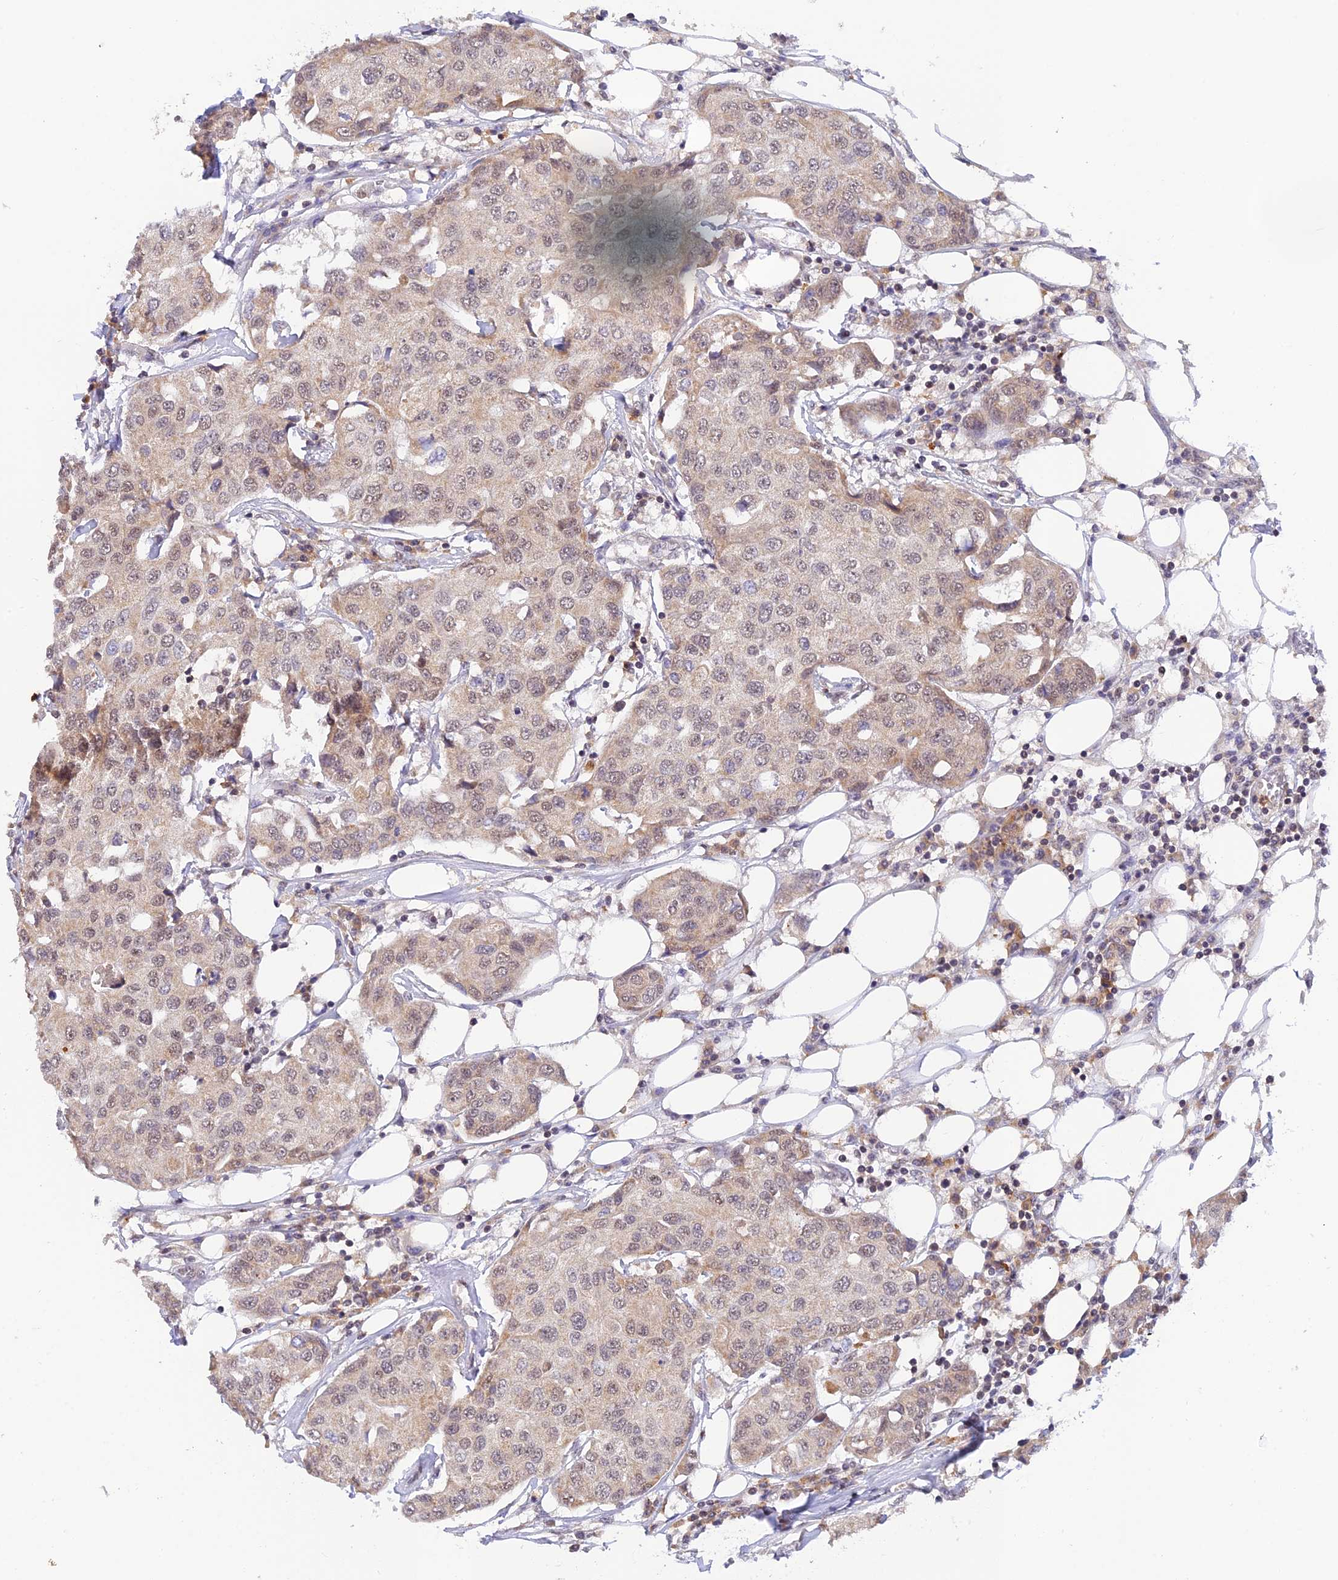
{"staining": {"intensity": "weak", "quantity": "<25%", "location": "nuclear"}, "tissue": "breast cancer", "cell_type": "Tumor cells", "image_type": "cancer", "snomed": [{"axis": "morphology", "description": "Duct carcinoma"}, {"axis": "topography", "description": "Breast"}], "caption": "DAB immunohistochemical staining of intraductal carcinoma (breast) displays no significant expression in tumor cells.", "gene": "PEX16", "patient": {"sex": "female", "age": 80}}